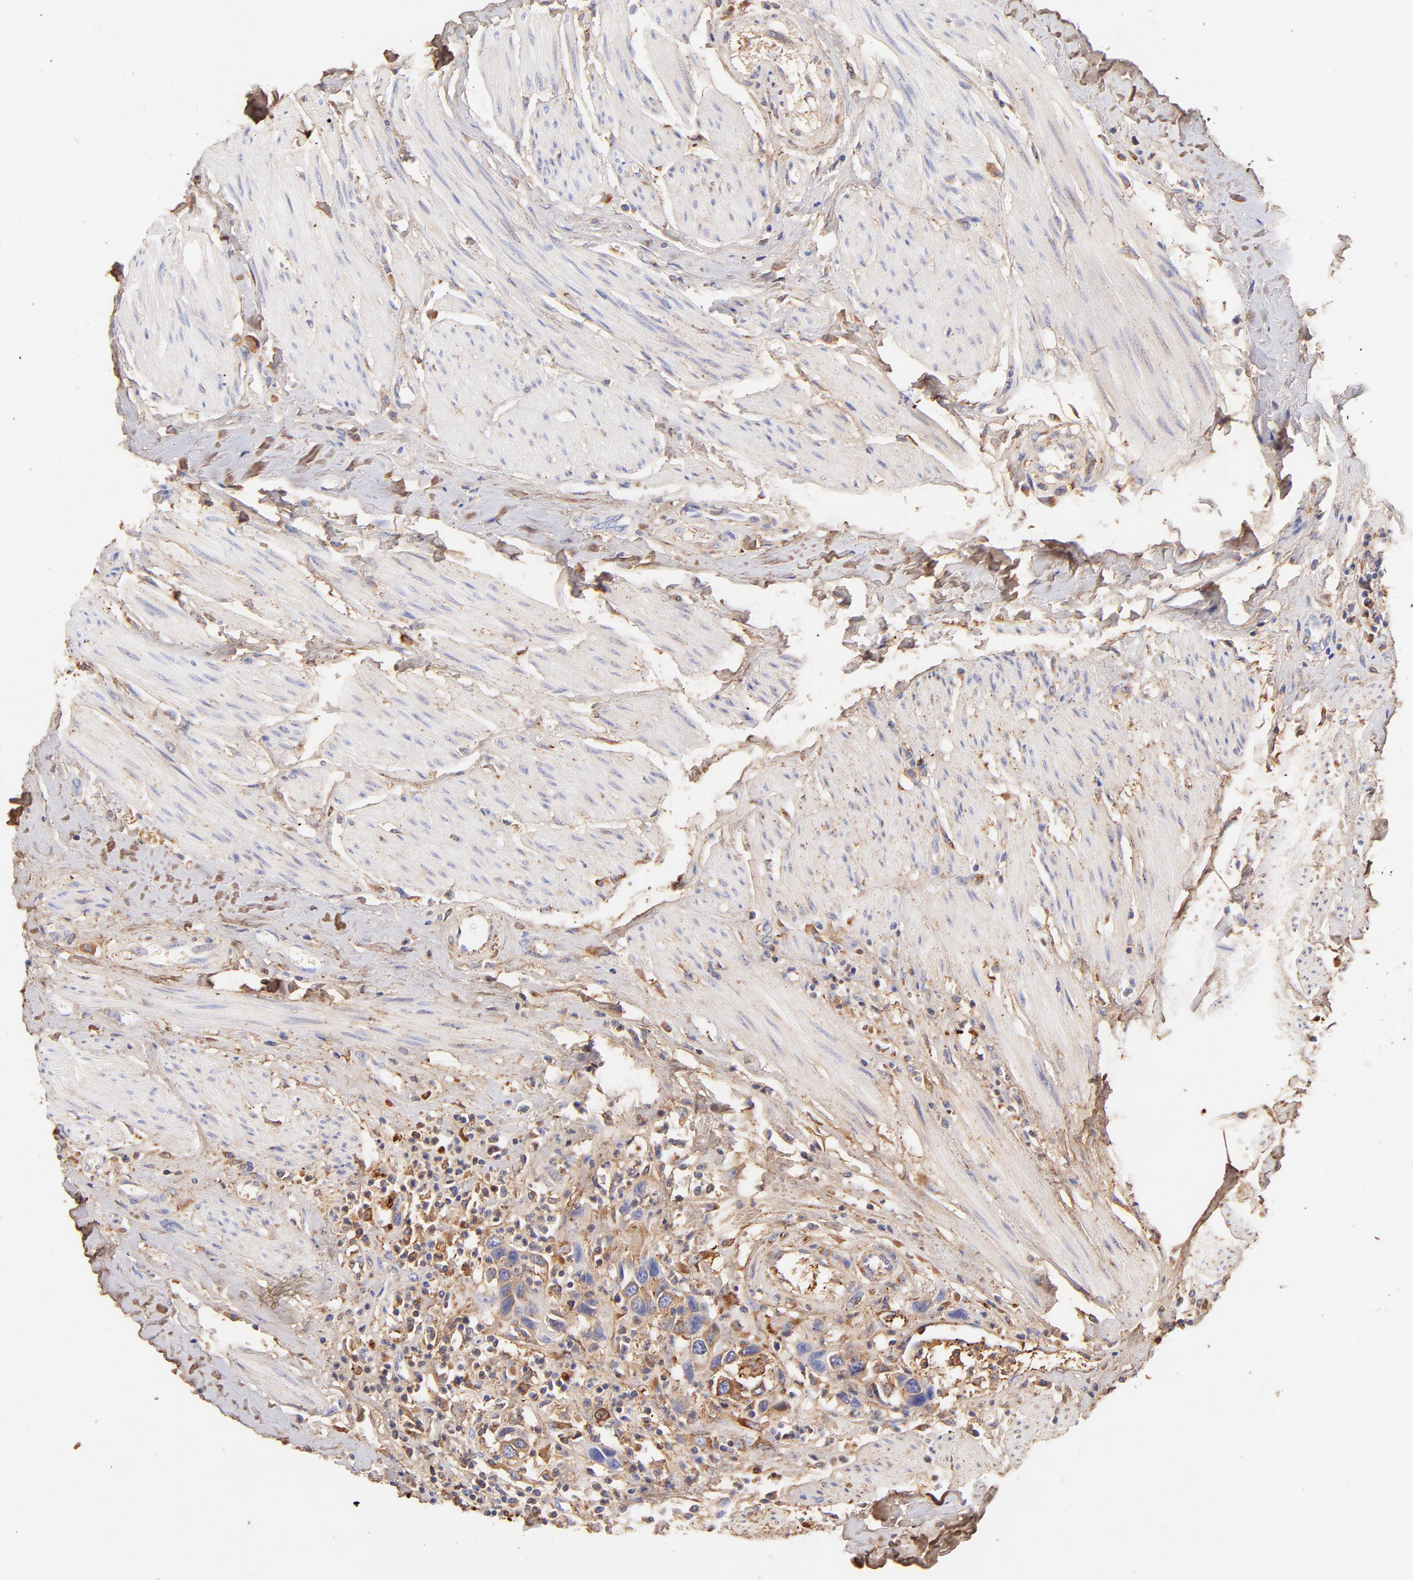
{"staining": {"intensity": "strong", "quantity": ">75%", "location": "cytoplasmic/membranous"}, "tissue": "urothelial cancer", "cell_type": "Tumor cells", "image_type": "cancer", "snomed": [{"axis": "morphology", "description": "Urothelial carcinoma, High grade"}, {"axis": "topography", "description": "Urinary bladder"}], "caption": "High-power microscopy captured an immunohistochemistry (IHC) photomicrograph of high-grade urothelial carcinoma, revealing strong cytoplasmic/membranous positivity in about >75% of tumor cells.", "gene": "BGN", "patient": {"sex": "male", "age": 66}}